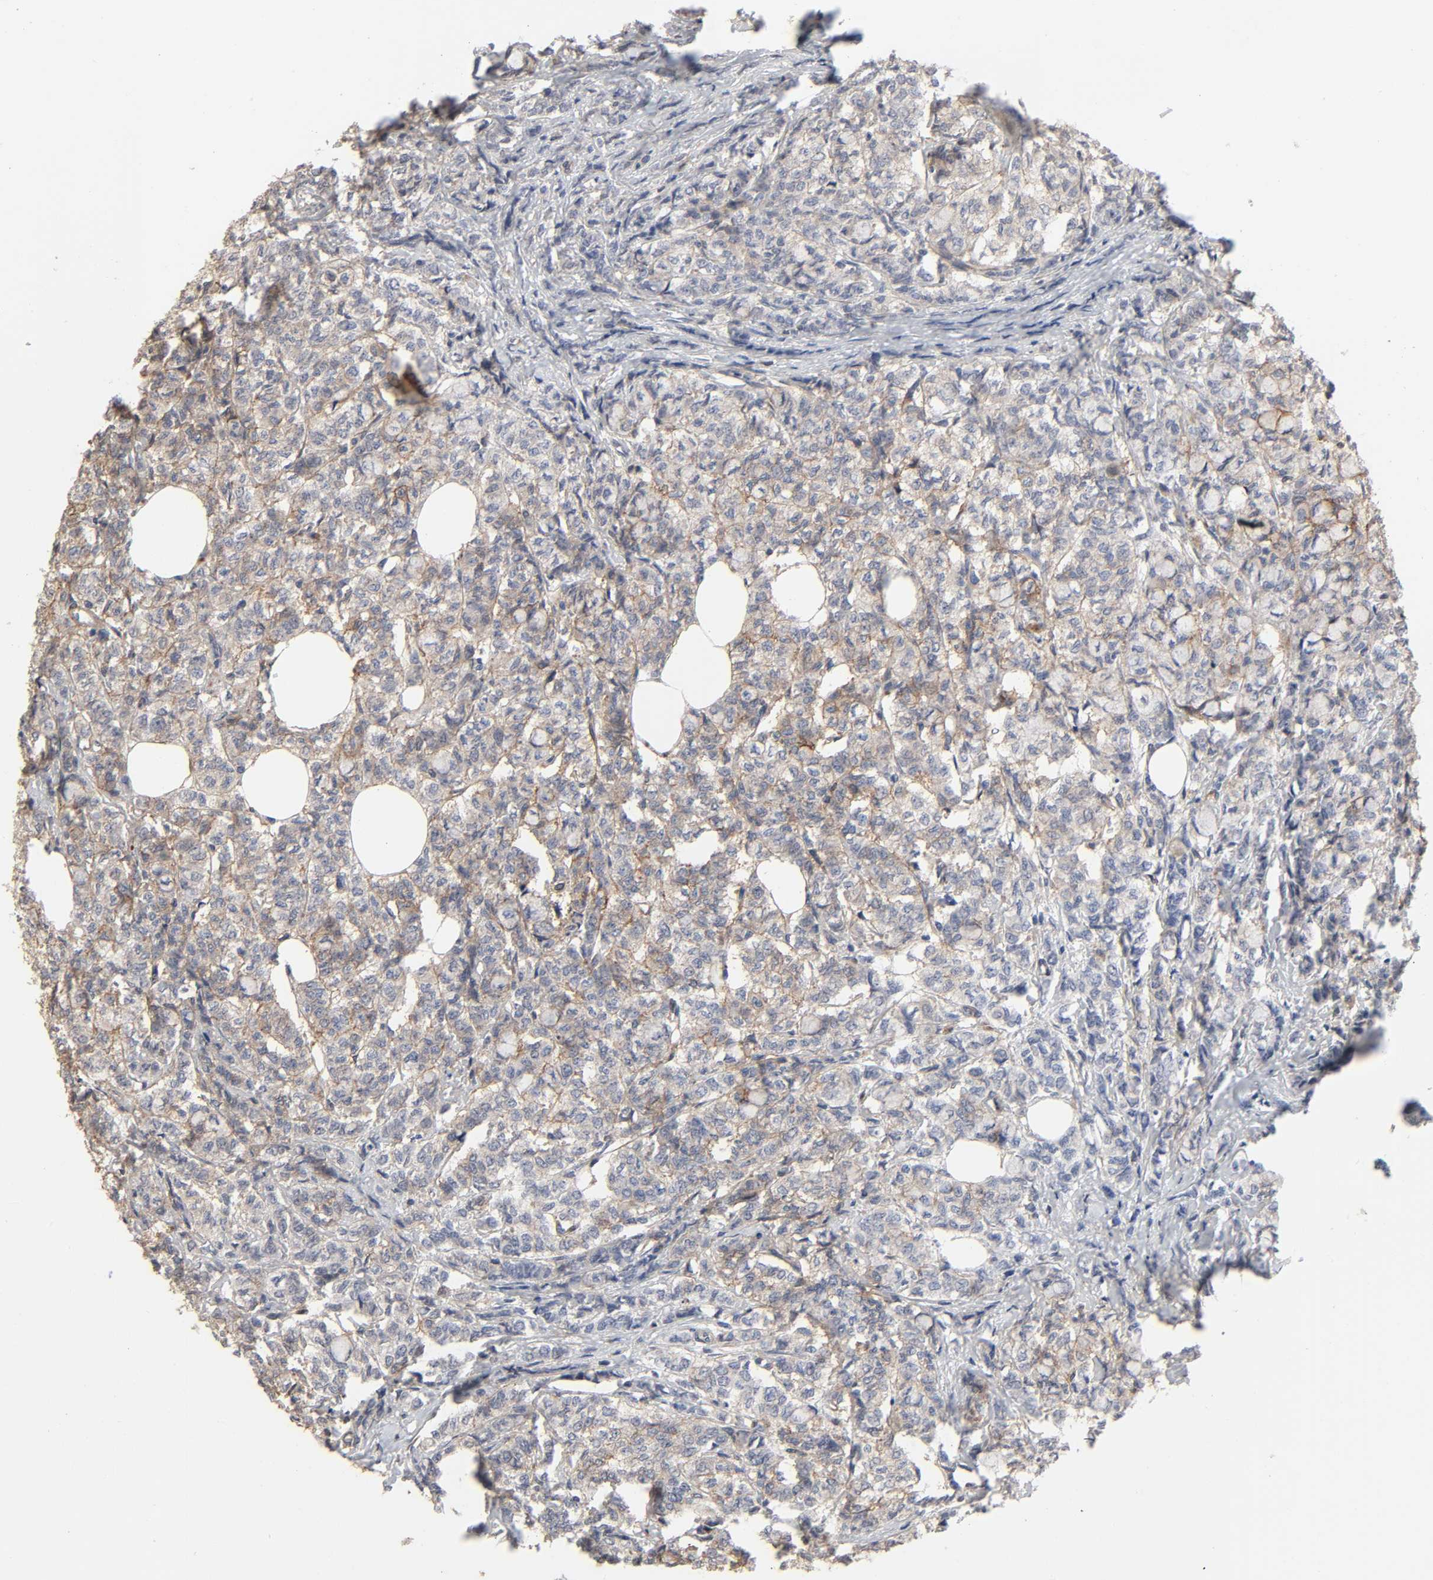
{"staining": {"intensity": "weak", "quantity": ">75%", "location": "cytoplasmic/membranous"}, "tissue": "breast cancer", "cell_type": "Tumor cells", "image_type": "cancer", "snomed": [{"axis": "morphology", "description": "Lobular carcinoma"}, {"axis": "topography", "description": "Breast"}], "caption": "Protein expression analysis of breast lobular carcinoma displays weak cytoplasmic/membranous expression in approximately >75% of tumor cells. Ihc stains the protein of interest in brown and the nuclei are stained blue.", "gene": "NDRG2", "patient": {"sex": "female", "age": 60}}